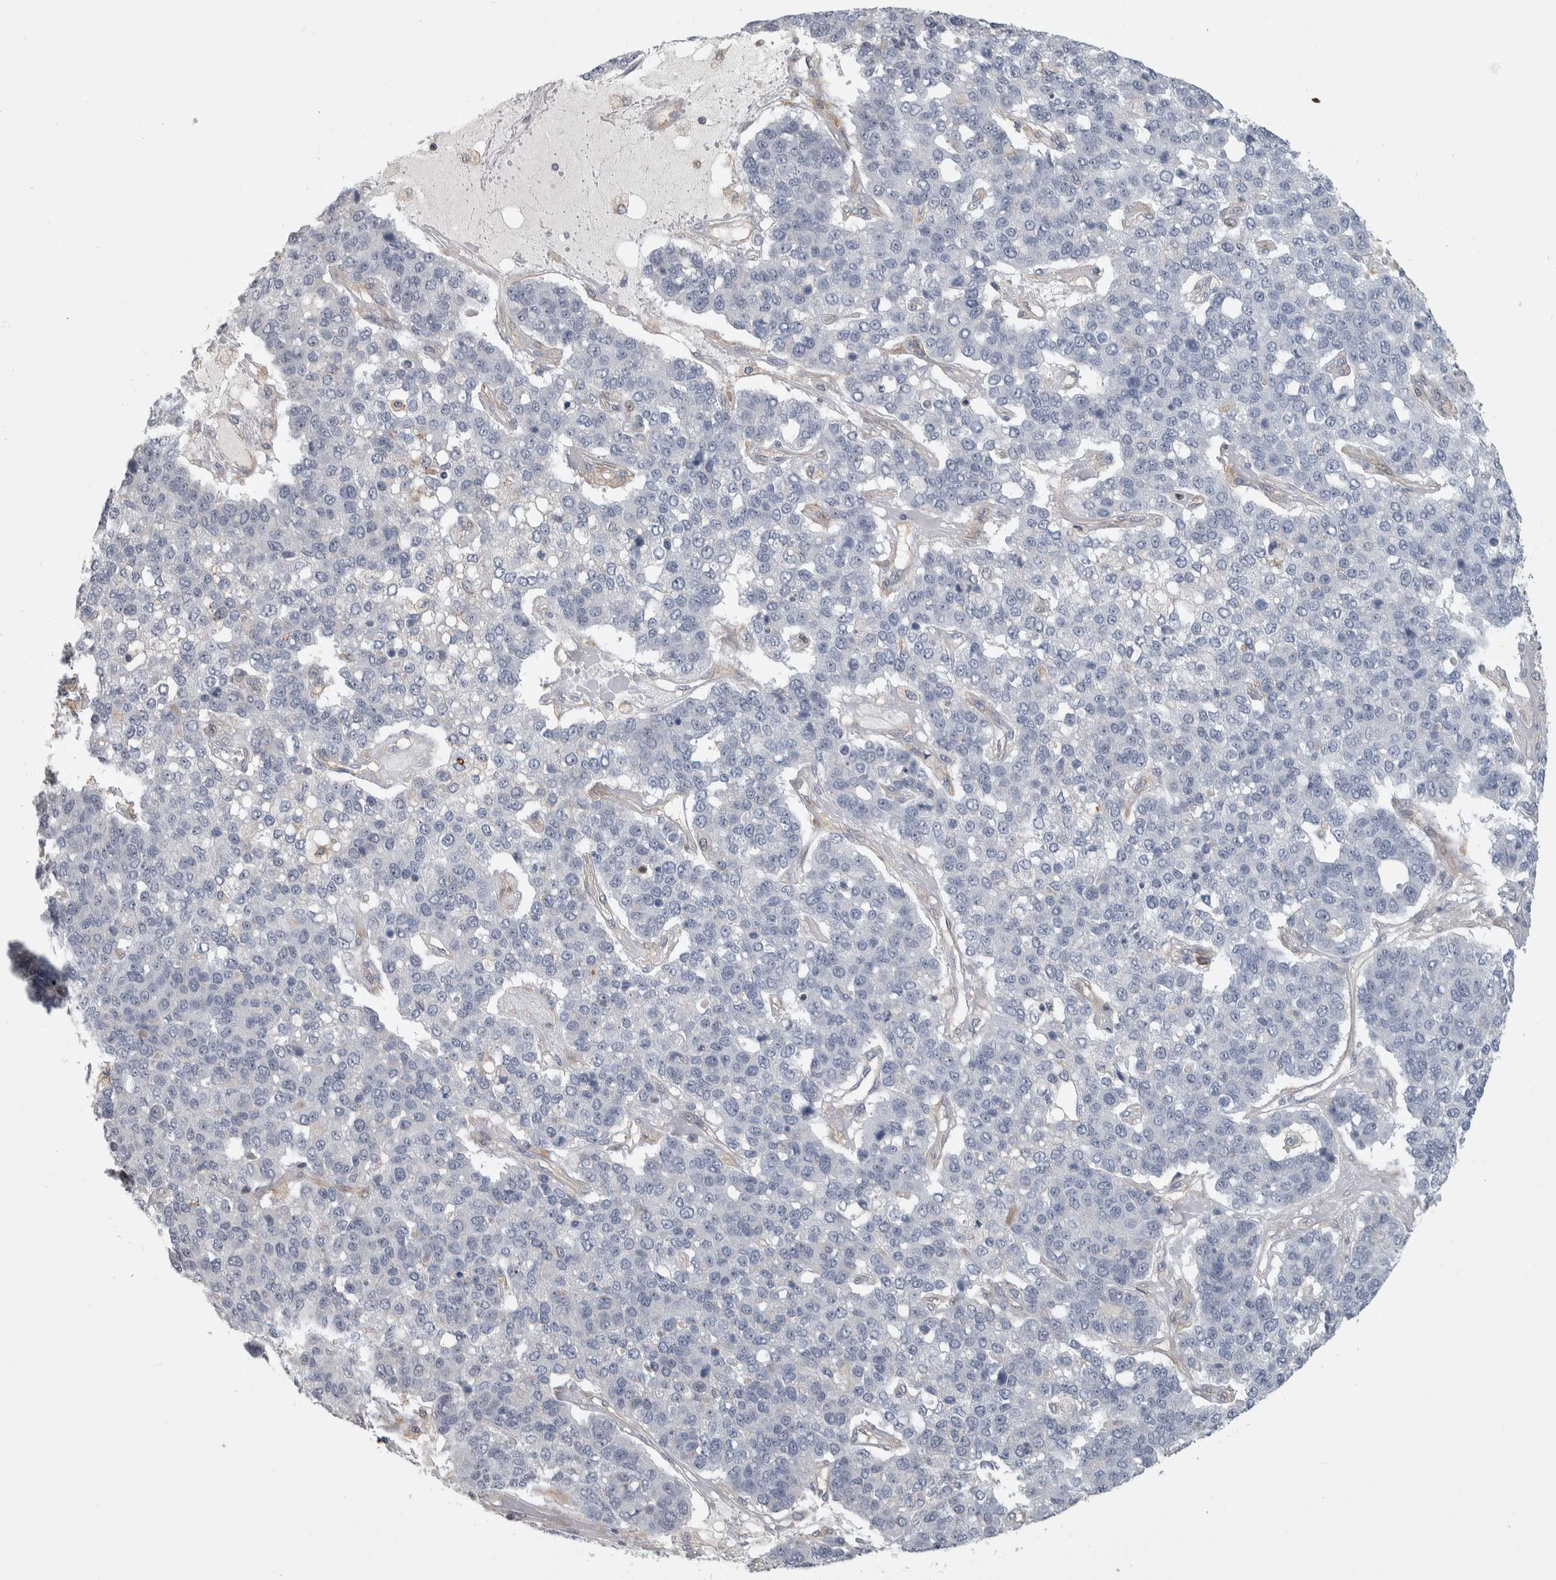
{"staining": {"intensity": "negative", "quantity": "none", "location": "none"}, "tissue": "pancreatic cancer", "cell_type": "Tumor cells", "image_type": "cancer", "snomed": [{"axis": "morphology", "description": "Adenocarcinoma, NOS"}, {"axis": "topography", "description": "Pancreas"}], "caption": "Image shows no protein positivity in tumor cells of pancreatic cancer (adenocarcinoma) tissue.", "gene": "MSL1", "patient": {"sex": "female", "age": 61}}